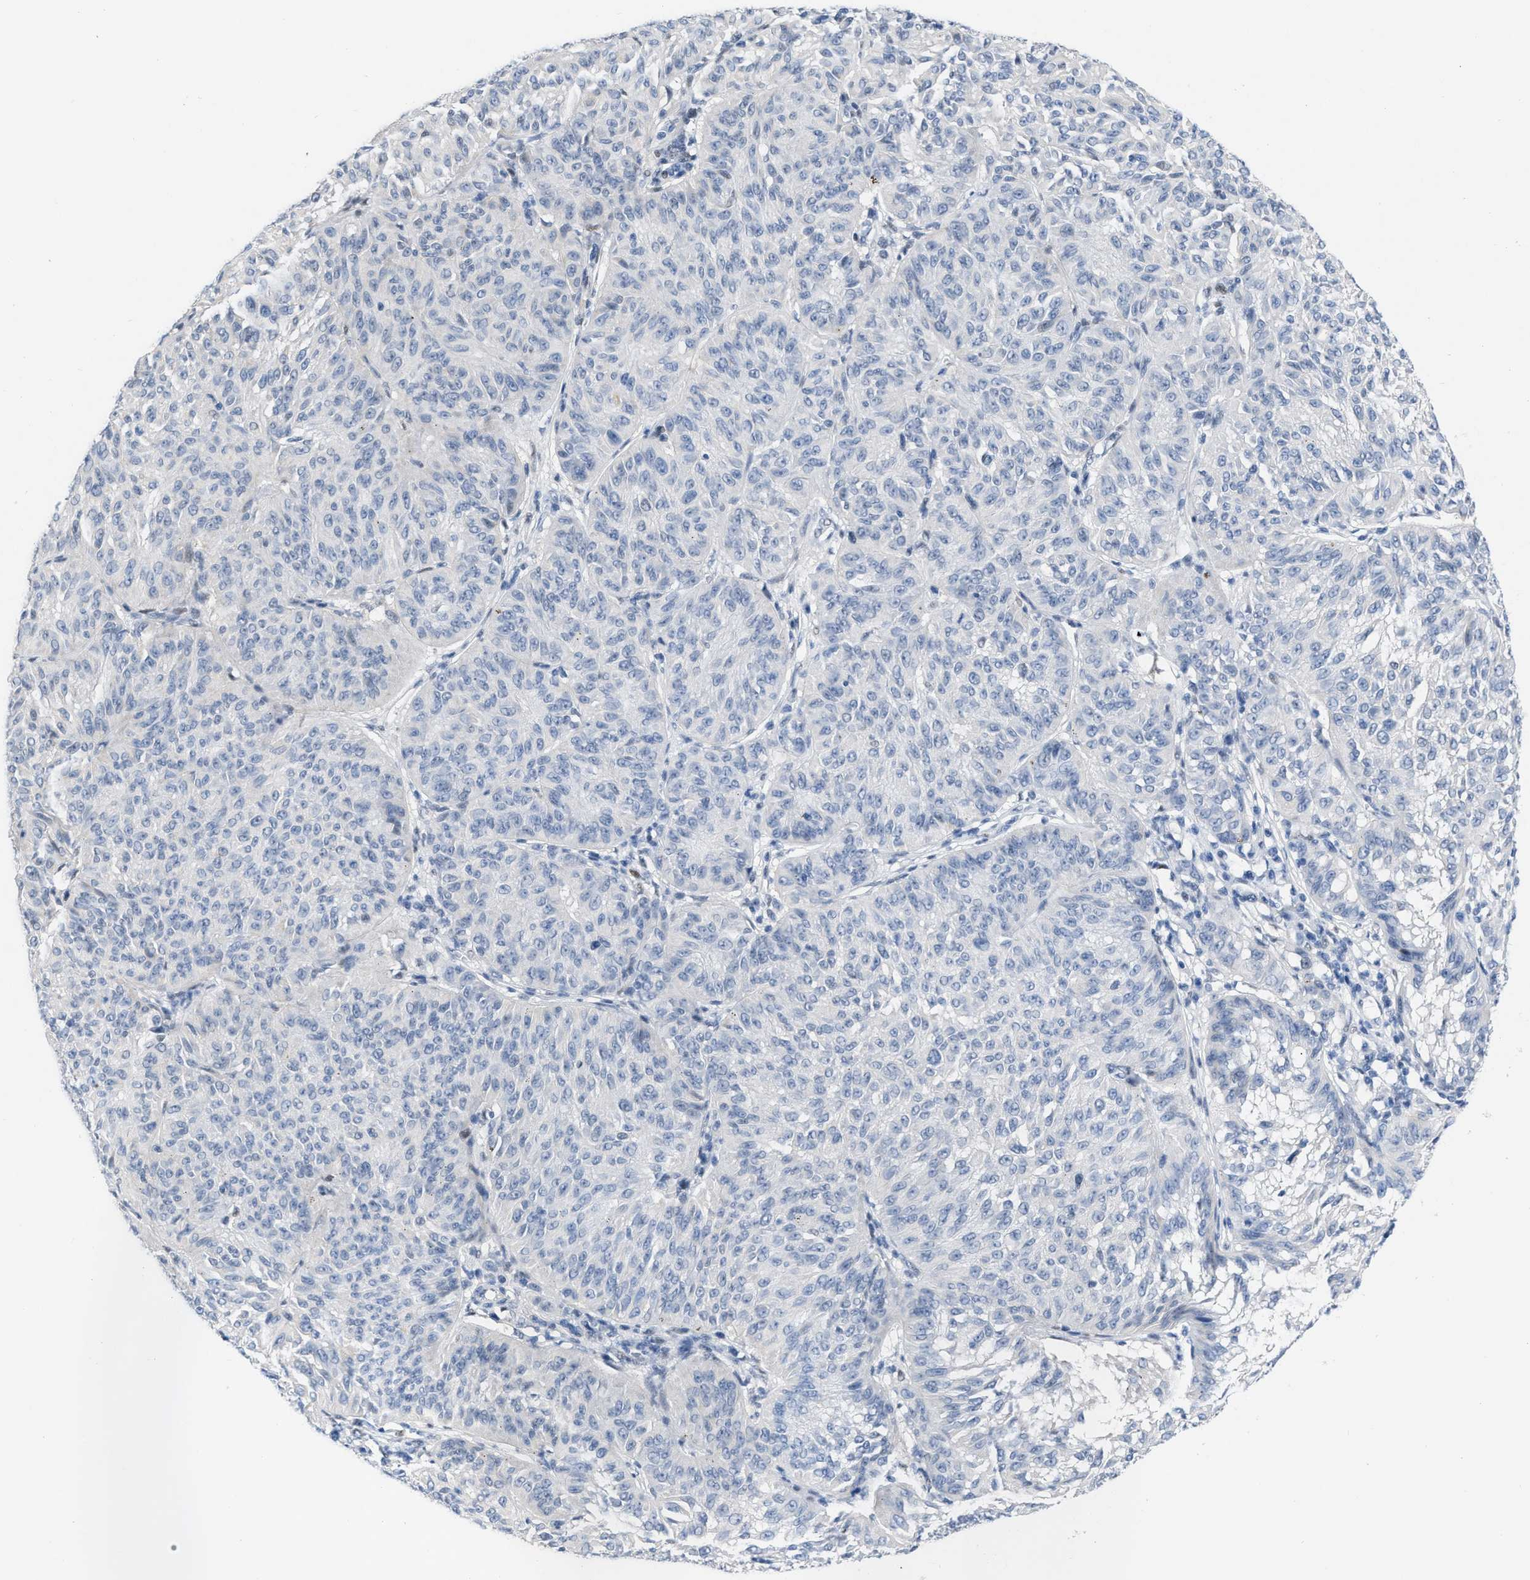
{"staining": {"intensity": "negative", "quantity": "none", "location": "none"}, "tissue": "melanoma", "cell_type": "Tumor cells", "image_type": "cancer", "snomed": [{"axis": "morphology", "description": "Malignant melanoma, NOS"}, {"axis": "topography", "description": "Skin"}], "caption": "This is an immunohistochemistry photomicrograph of human melanoma. There is no expression in tumor cells.", "gene": "BOLL", "patient": {"sex": "female", "age": 72}}